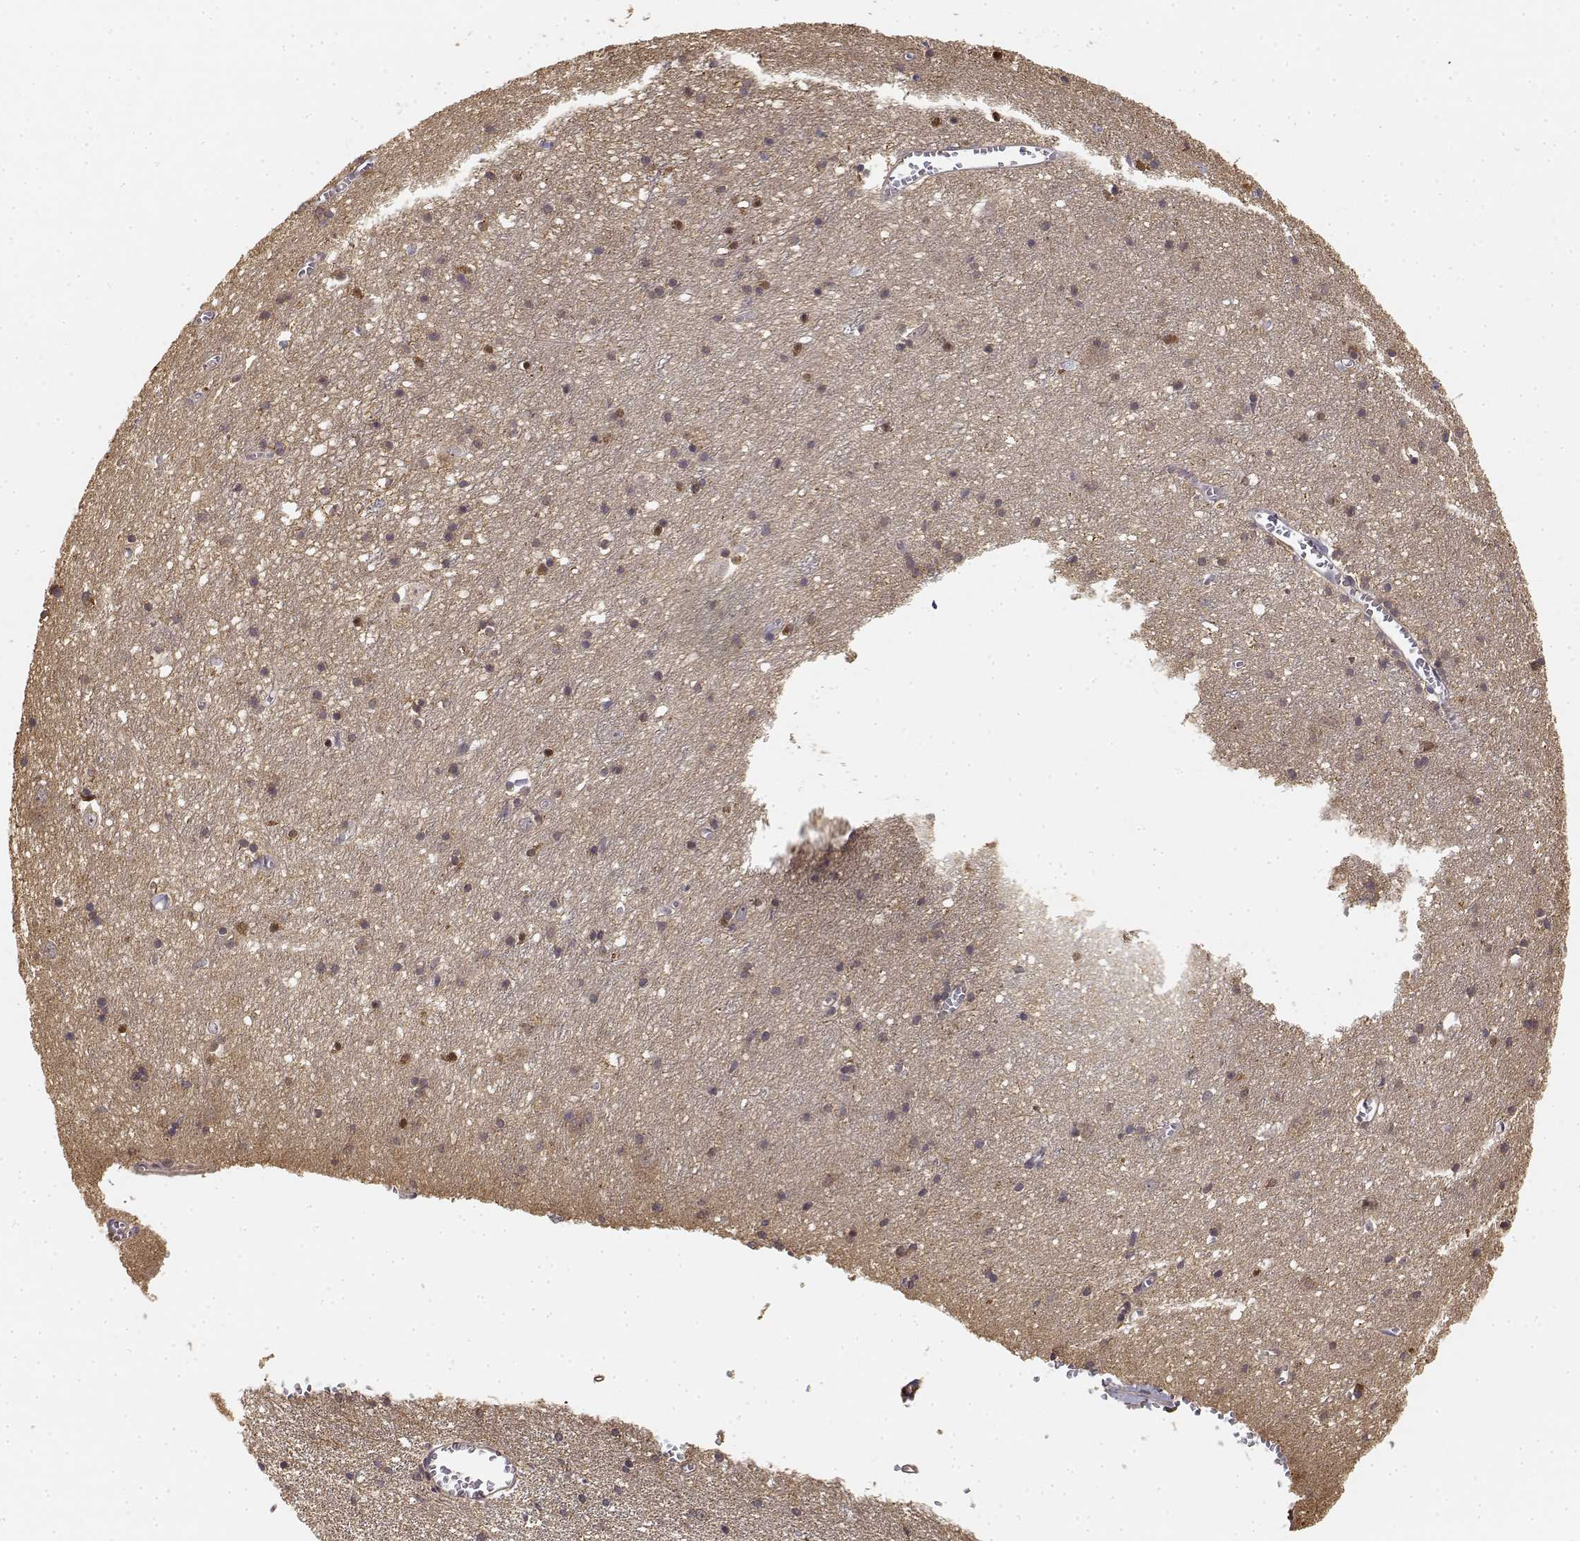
{"staining": {"intensity": "negative", "quantity": "none", "location": "none"}, "tissue": "cerebral cortex", "cell_type": "Endothelial cells", "image_type": "normal", "snomed": [{"axis": "morphology", "description": "Normal tissue, NOS"}, {"axis": "topography", "description": "Cerebral cortex"}], "caption": "Cerebral cortex was stained to show a protein in brown. There is no significant staining in endothelial cells. (DAB (3,3'-diaminobenzidine) IHC, high magnification).", "gene": "MED12L", "patient": {"sex": "male", "age": 70}}